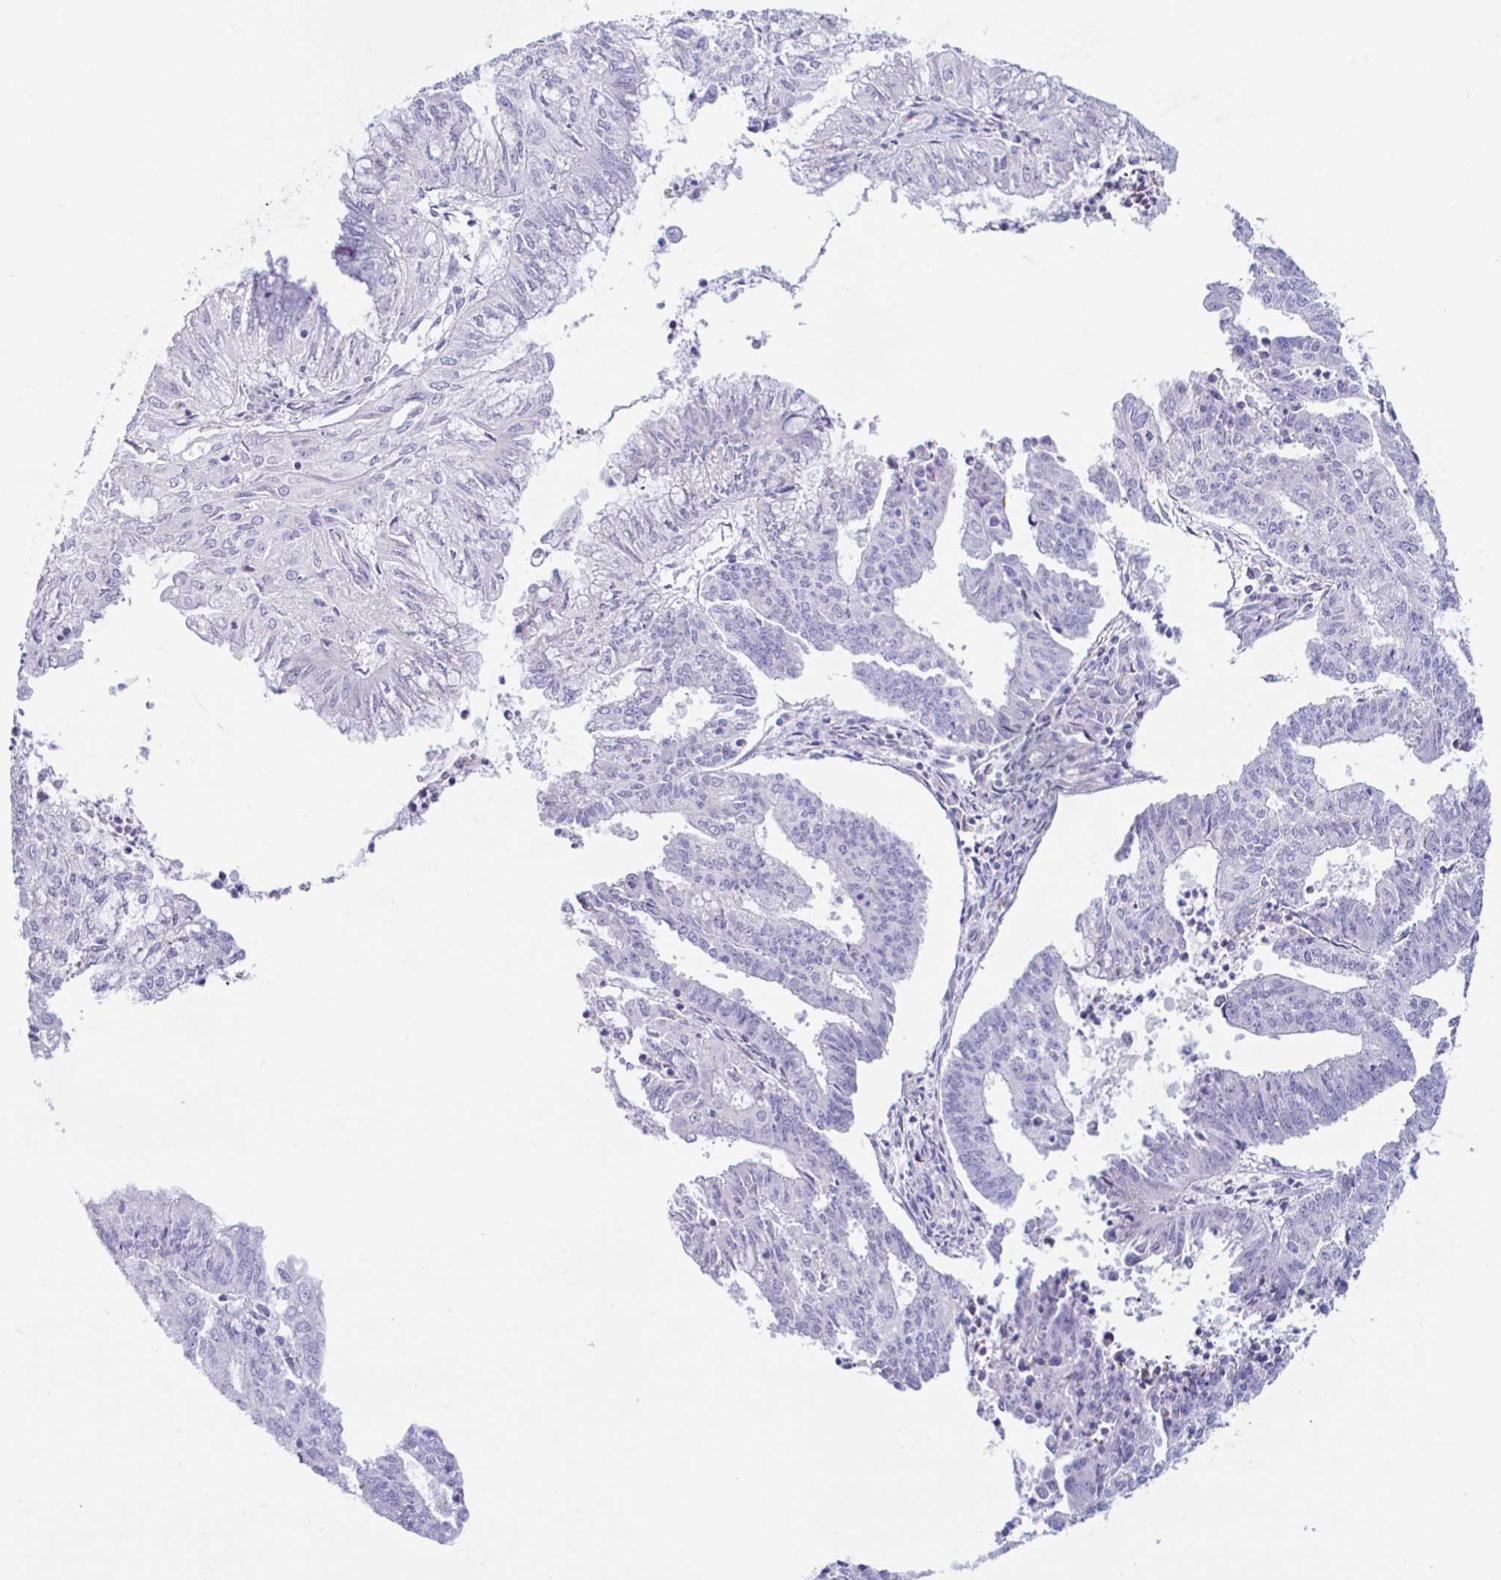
{"staining": {"intensity": "negative", "quantity": "none", "location": "none"}, "tissue": "endometrial cancer", "cell_type": "Tumor cells", "image_type": "cancer", "snomed": [{"axis": "morphology", "description": "Adenocarcinoma, NOS"}, {"axis": "topography", "description": "Endometrium"}], "caption": "A micrograph of adenocarcinoma (endometrial) stained for a protein demonstrates no brown staining in tumor cells.", "gene": "NBPF3", "patient": {"sex": "female", "age": 61}}